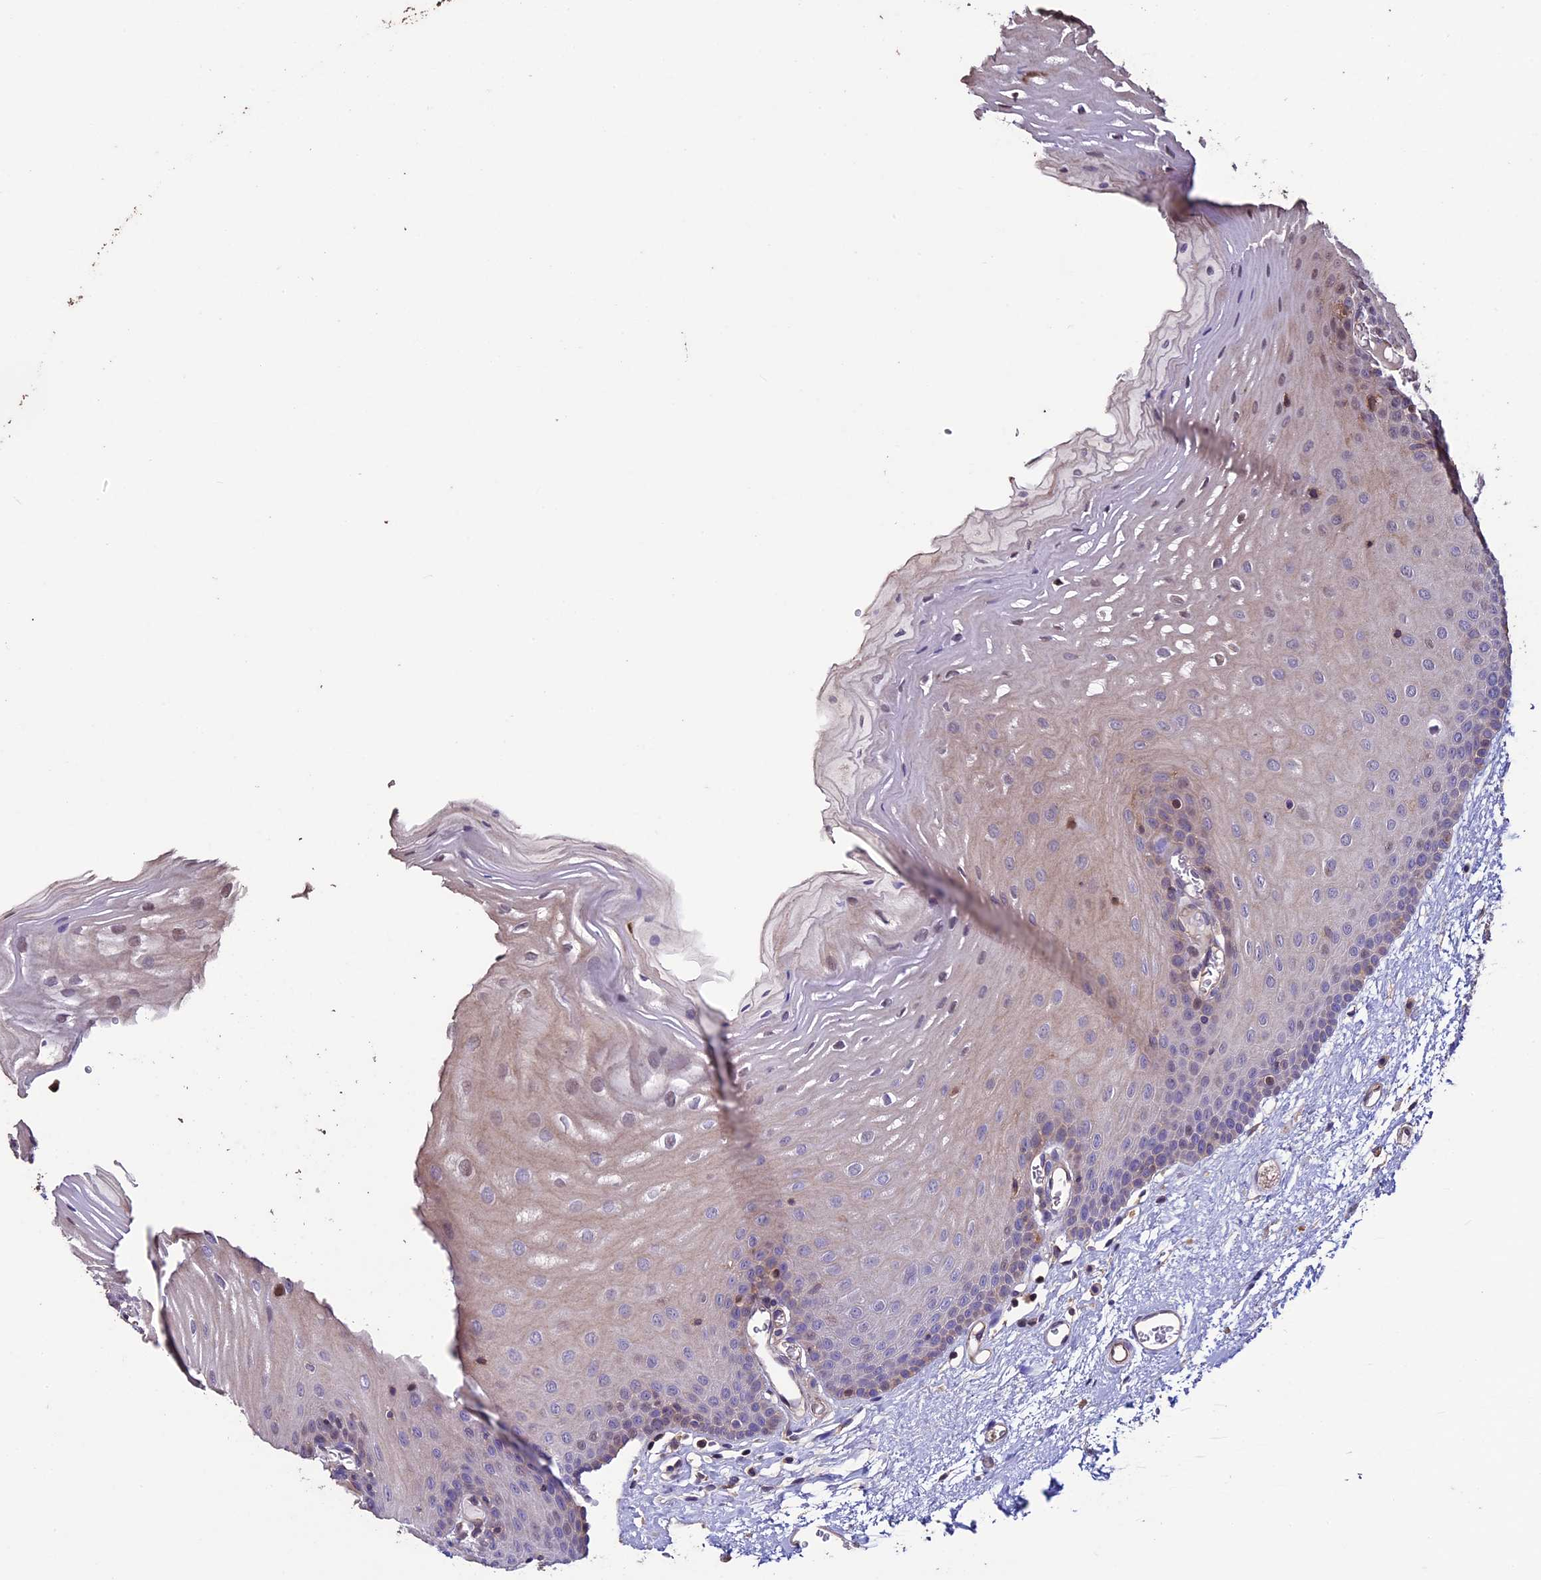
{"staining": {"intensity": "weak", "quantity": "<25%", "location": "cytoplasmic/membranous"}, "tissue": "oral mucosa", "cell_type": "Squamous epithelial cells", "image_type": "normal", "snomed": [{"axis": "morphology", "description": "Normal tissue, NOS"}, {"axis": "topography", "description": "Oral tissue"}], "caption": "IHC photomicrograph of unremarkable oral mucosa stained for a protein (brown), which exhibits no positivity in squamous epithelial cells.", "gene": "USB1", "patient": {"sex": "female", "age": 70}}